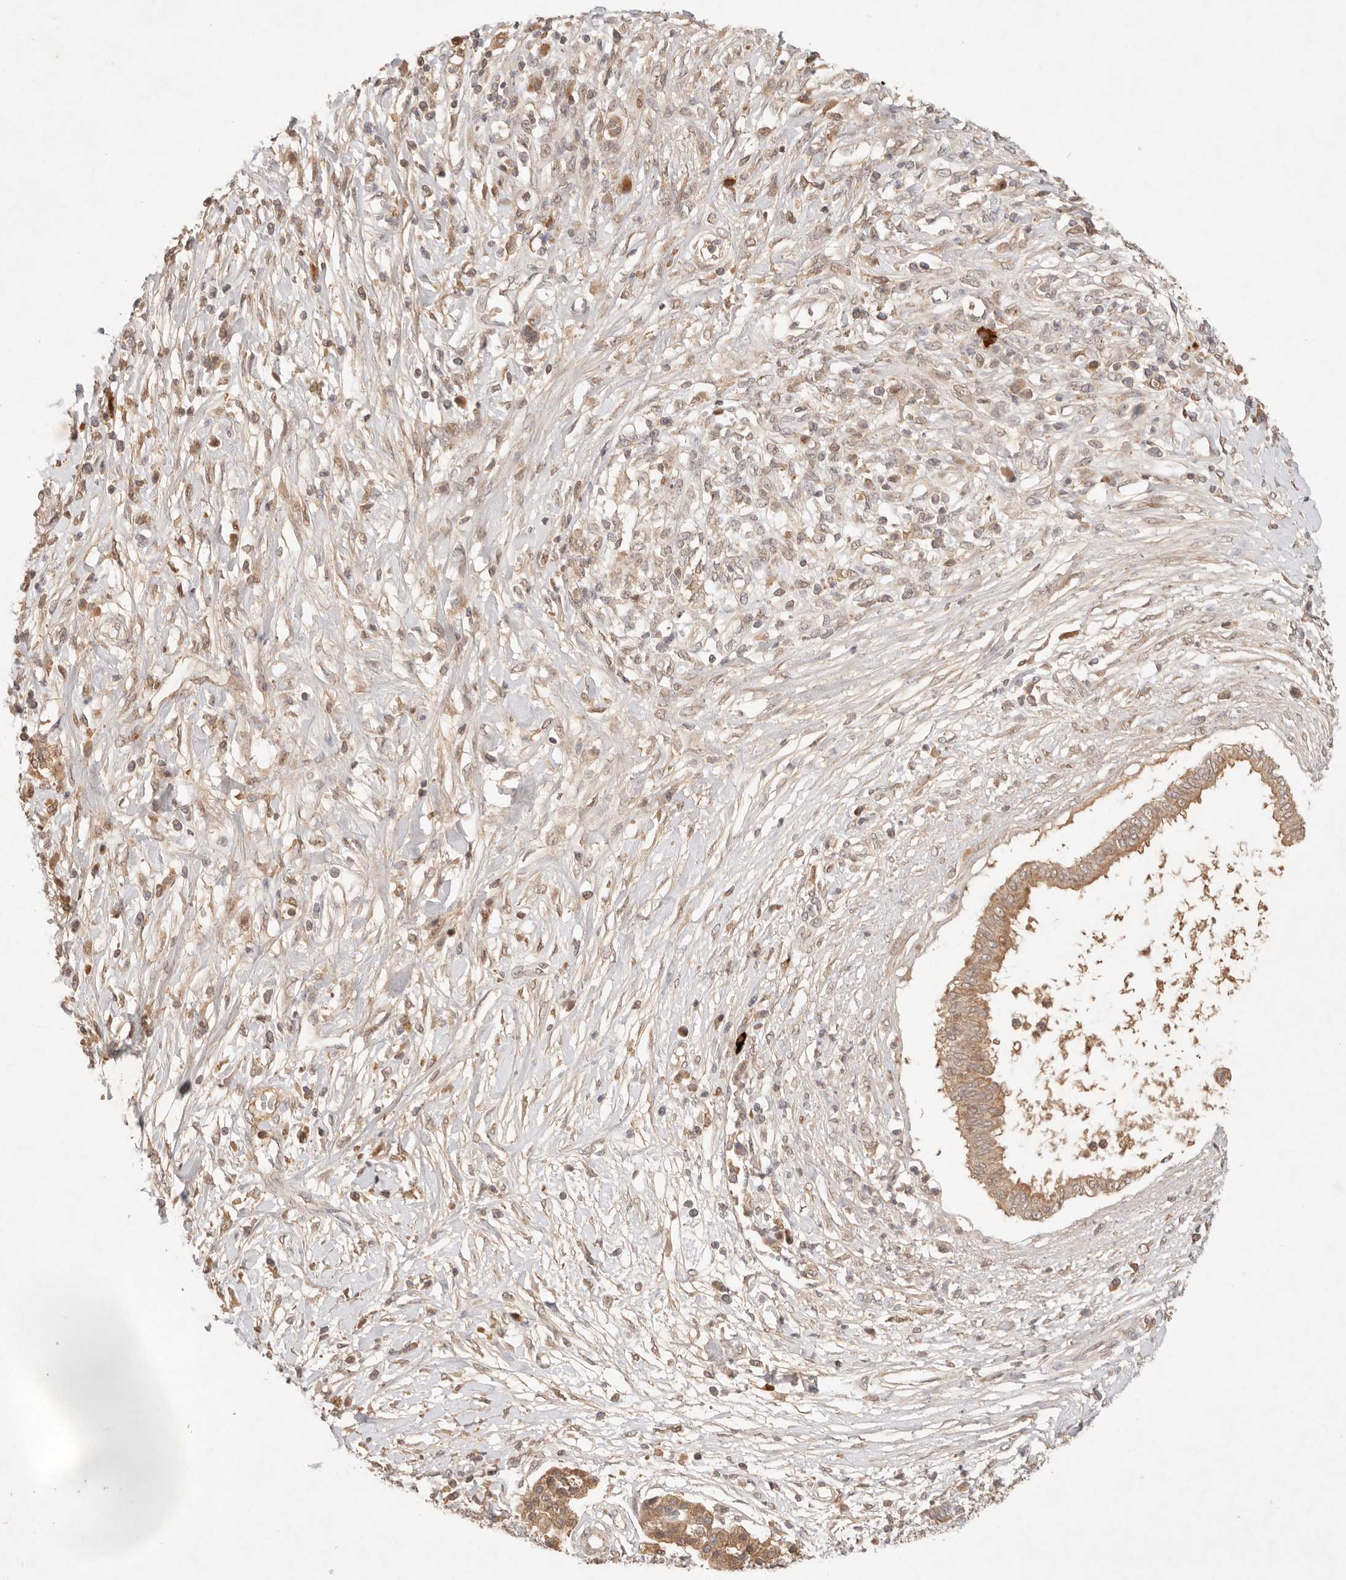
{"staining": {"intensity": "moderate", "quantity": ">75%", "location": "cytoplasmic/membranous,nuclear"}, "tissue": "pancreatic cancer", "cell_type": "Tumor cells", "image_type": "cancer", "snomed": [{"axis": "morphology", "description": "Adenocarcinoma, NOS"}, {"axis": "topography", "description": "Pancreas"}], "caption": "Human pancreatic cancer (adenocarcinoma) stained with a brown dye shows moderate cytoplasmic/membranous and nuclear positive staining in approximately >75% of tumor cells.", "gene": "PHLDA3", "patient": {"sex": "female", "age": 56}}